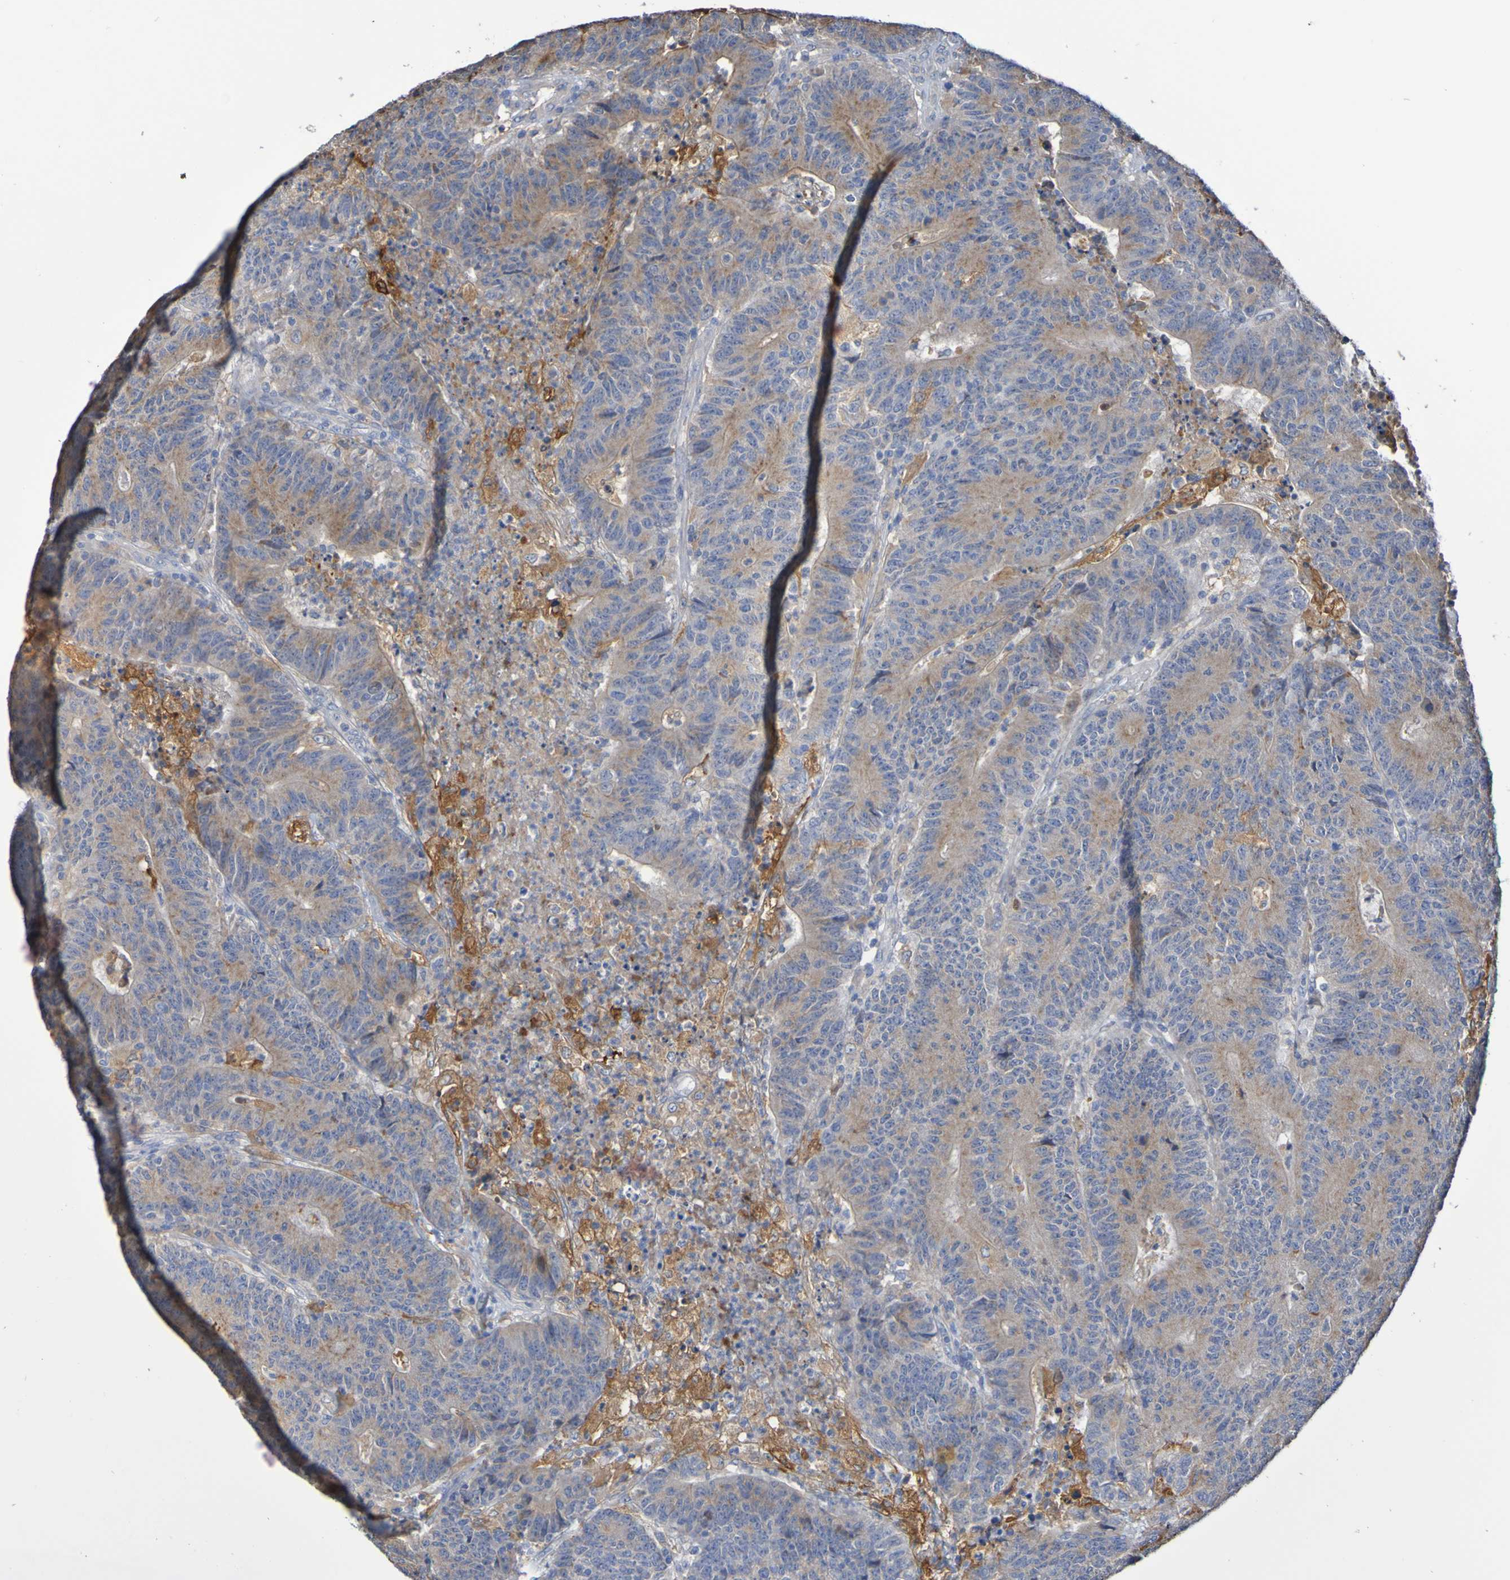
{"staining": {"intensity": "weak", "quantity": ">75%", "location": "cytoplasmic/membranous"}, "tissue": "colorectal cancer", "cell_type": "Tumor cells", "image_type": "cancer", "snomed": [{"axis": "morphology", "description": "Normal tissue, NOS"}, {"axis": "morphology", "description": "Adenocarcinoma, NOS"}, {"axis": "topography", "description": "Colon"}], "caption": "Tumor cells exhibit low levels of weak cytoplasmic/membranous expression in about >75% of cells in adenocarcinoma (colorectal).", "gene": "PHYH", "patient": {"sex": "female", "age": 75}}